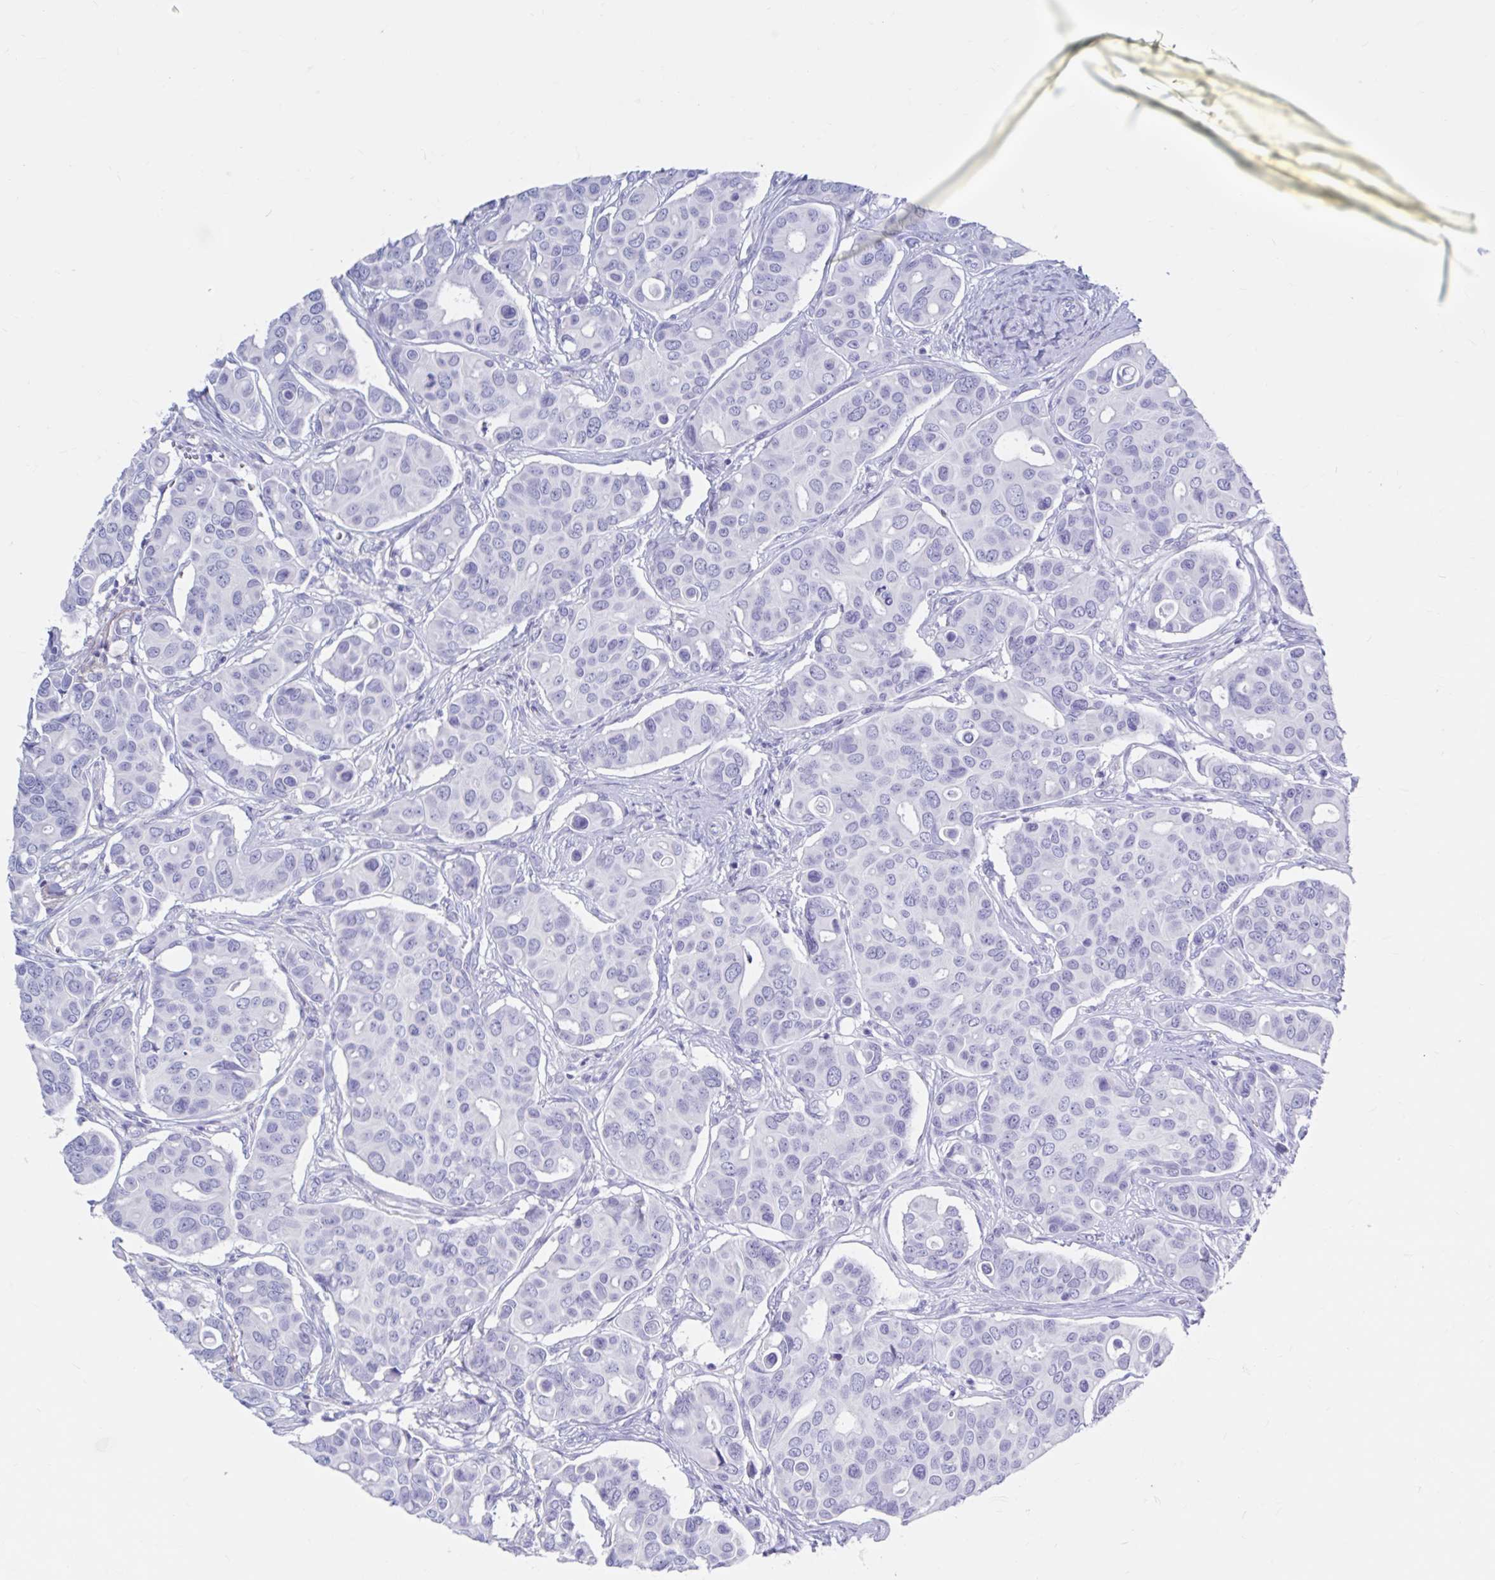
{"staining": {"intensity": "negative", "quantity": "none", "location": "none"}, "tissue": "breast cancer", "cell_type": "Tumor cells", "image_type": "cancer", "snomed": [{"axis": "morphology", "description": "Normal tissue, NOS"}, {"axis": "morphology", "description": "Duct carcinoma"}, {"axis": "topography", "description": "Skin"}, {"axis": "topography", "description": "Breast"}], "caption": "Breast cancer (infiltrating ductal carcinoma) was stained to show a protein in brown. There is no significant expression in tumor cells.", "gene": "DPEP3", "patient": {"sex": "female", "age": 54}}